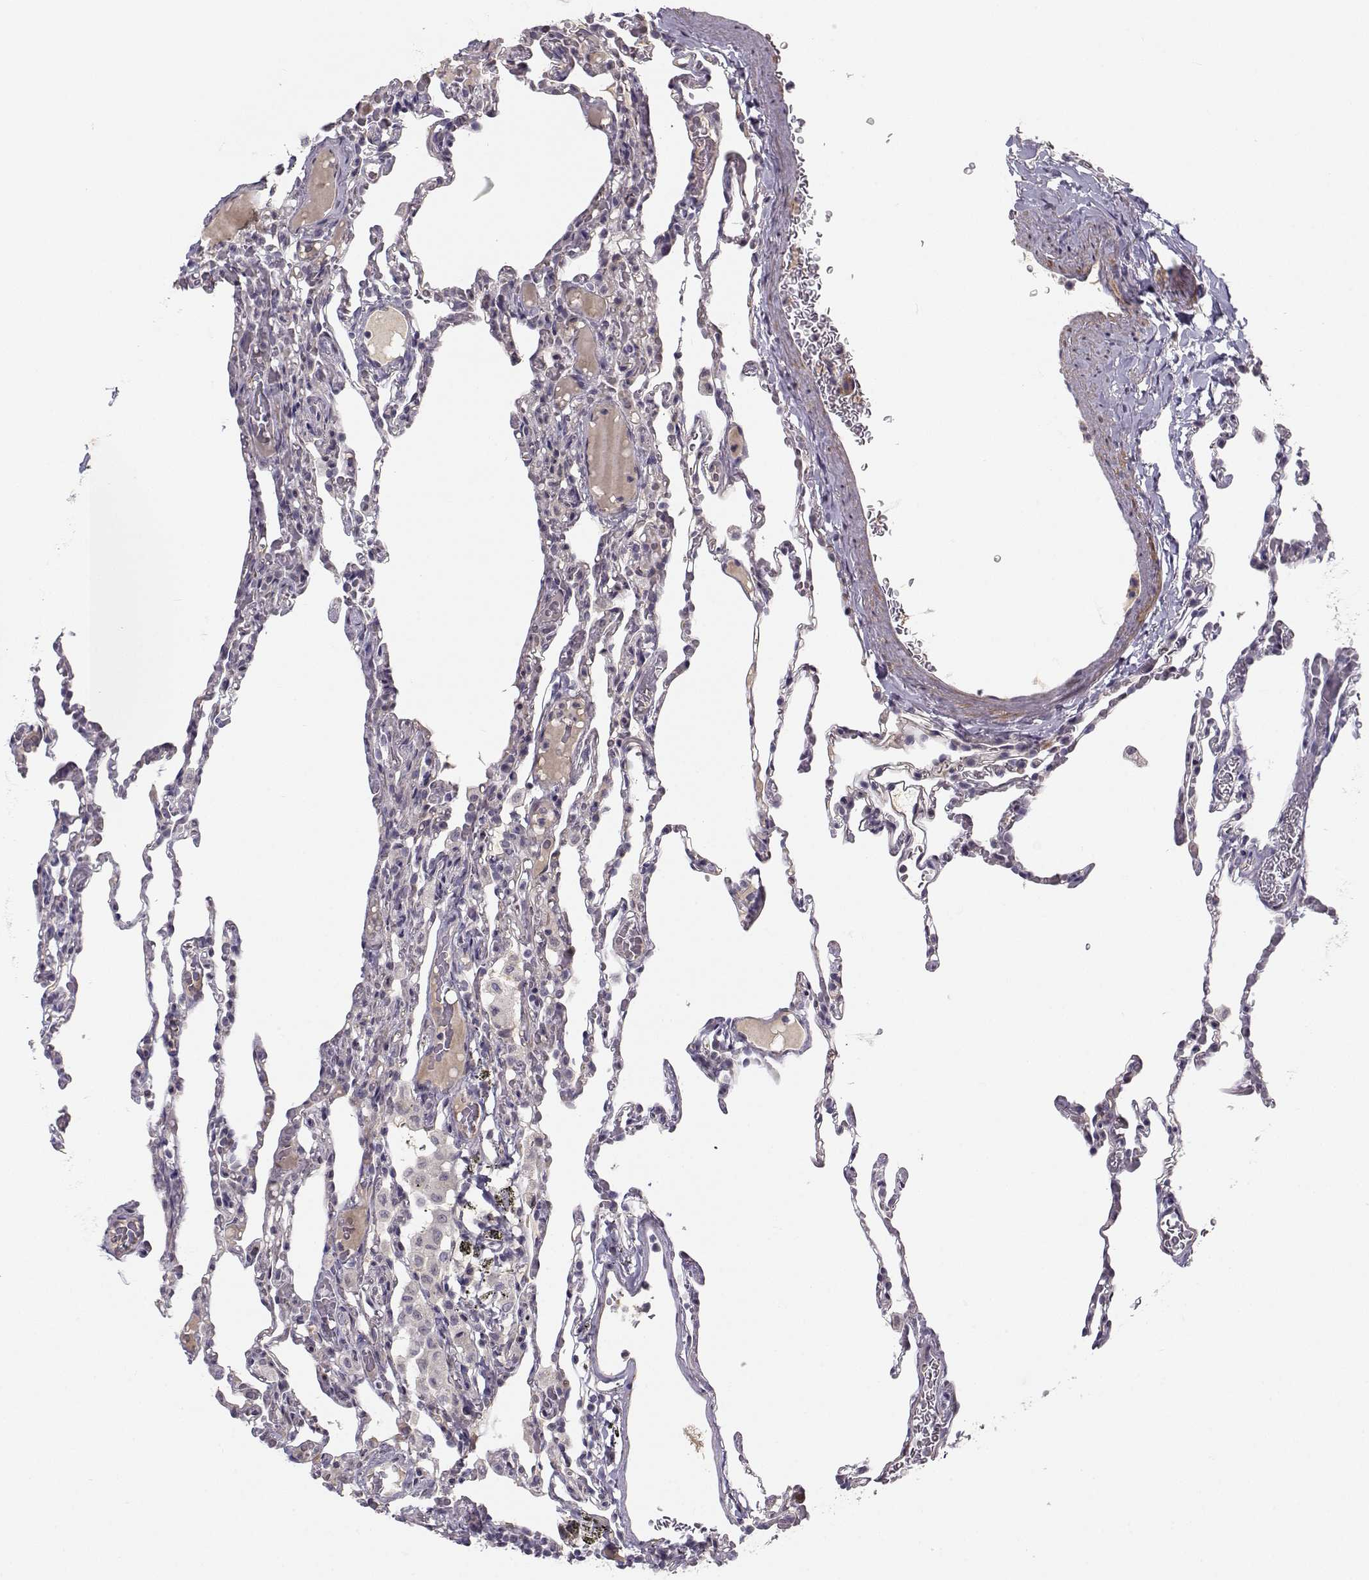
{"staining": {"intensity": "negative", "quantity": "none", "location": "none"}, "tissue": "lung", "cell_type": "Alveolar cells", "image_type": "normal", "snomed": [{"axis": "morphology", "description": "Normal tissue, NOS"}, {"axis": "topography", "description": "Lung"}], "caption": "Immunohistochemical staining of unremarkable lung shows no significant positivity in alveolar cells. (IHC, brightfield microscopy, high magnification).", "gene": "RGS9BP", "patient": {"sex": "female", "age": 43}}